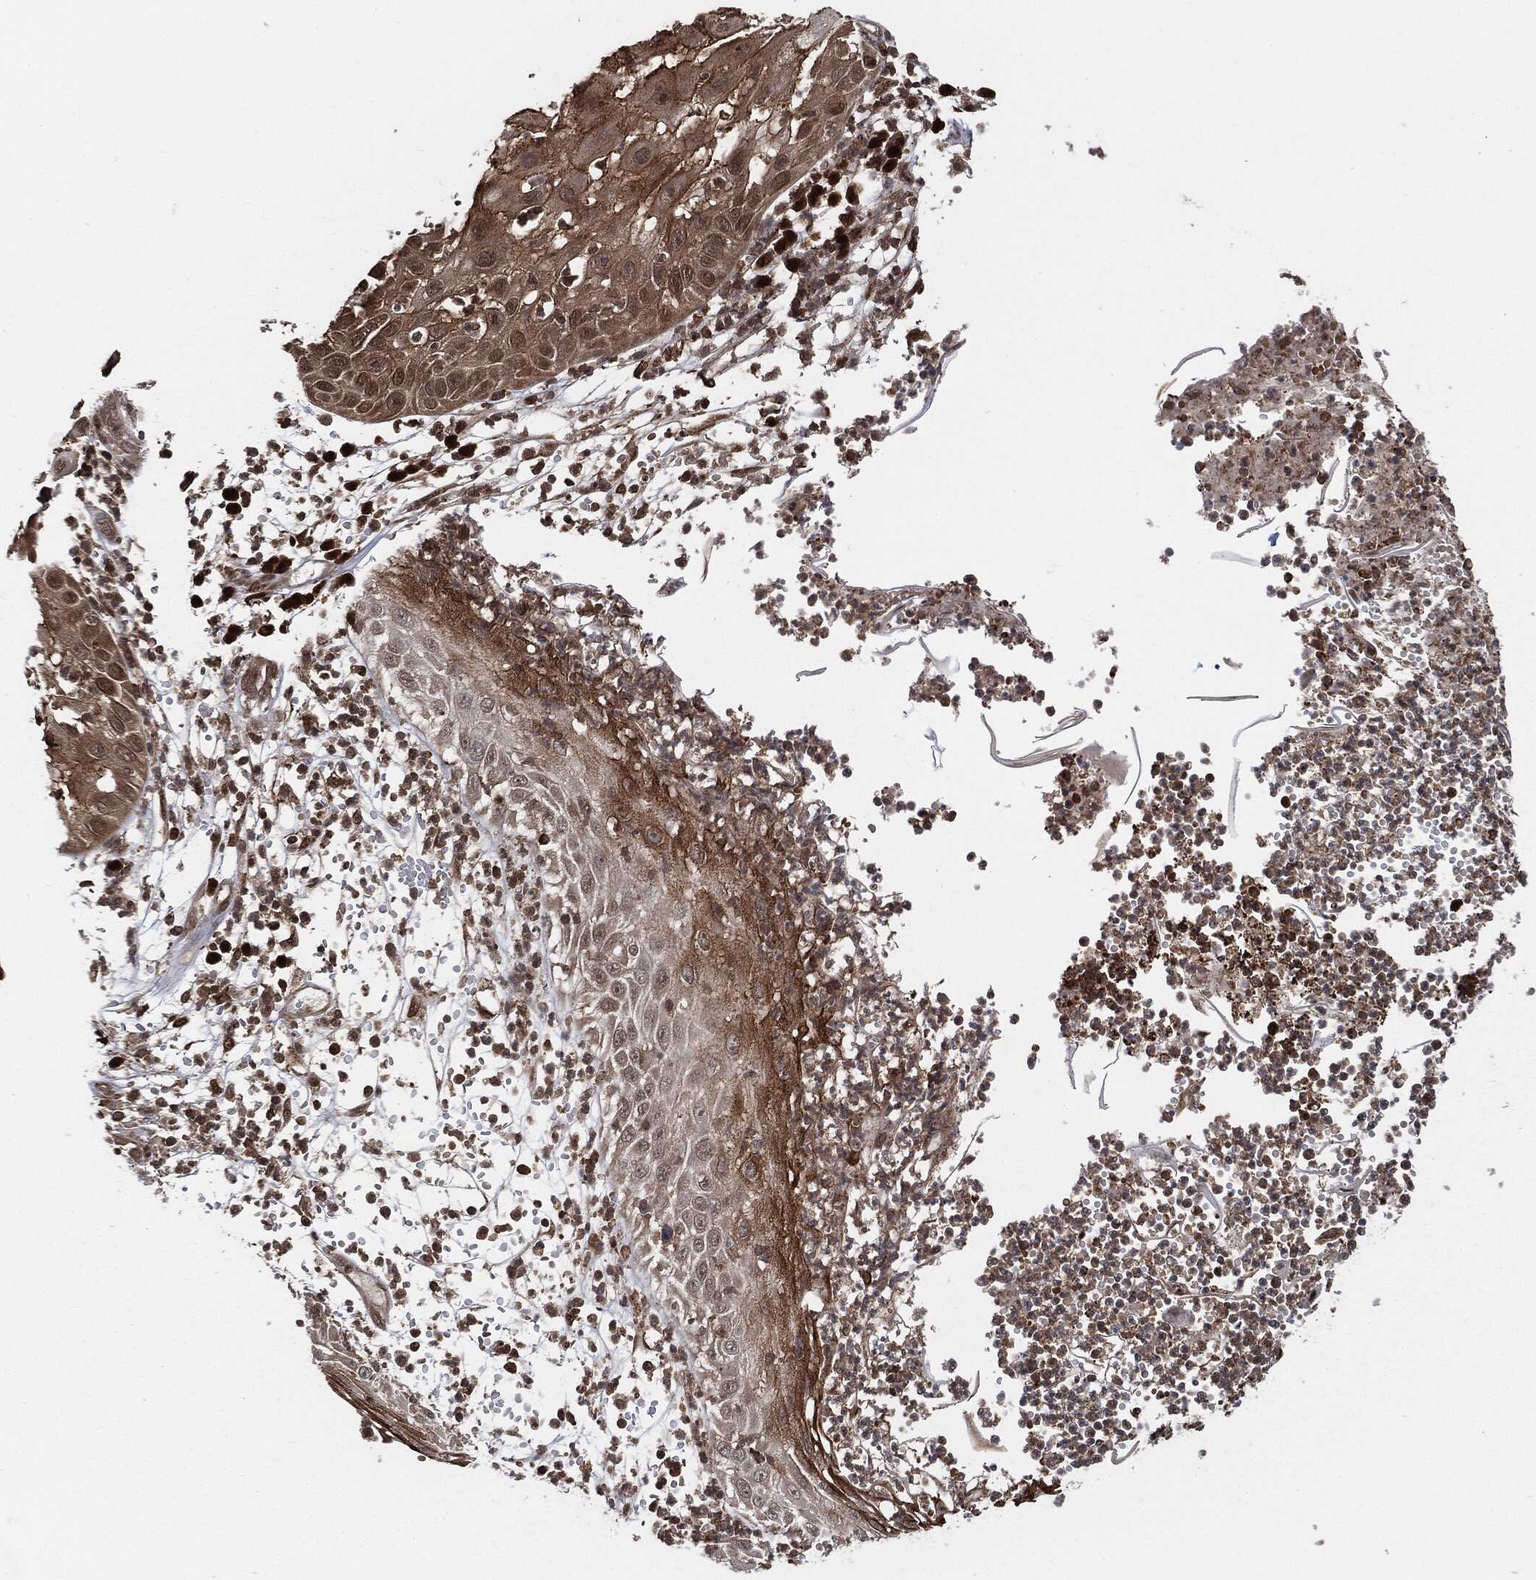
{"staining": {"intensity": "weak", "quantity": "<25%", "location": "cytoplasmic/membranous,nuclear"}, "tissue": "skin cancer", "cell_type": "Tumor cells", "image_type": "cancer", "snomed": [{"axis": "morphology", "description": "Normal tissue, NOS"}, {"axis": "morphology", "description": "Squamous cell carcinoma, NOS"}, {"axis": "topography", "description": "Skin"}], "caption": "DAB (3,3'-diaminobenzidine) immunohistochemical staining of skin cancer (squamous cell carcinoma) shows no significant staining in tumor cells.", "gene": "CUTA", "patient": {"sex": "male", "age": 79}}